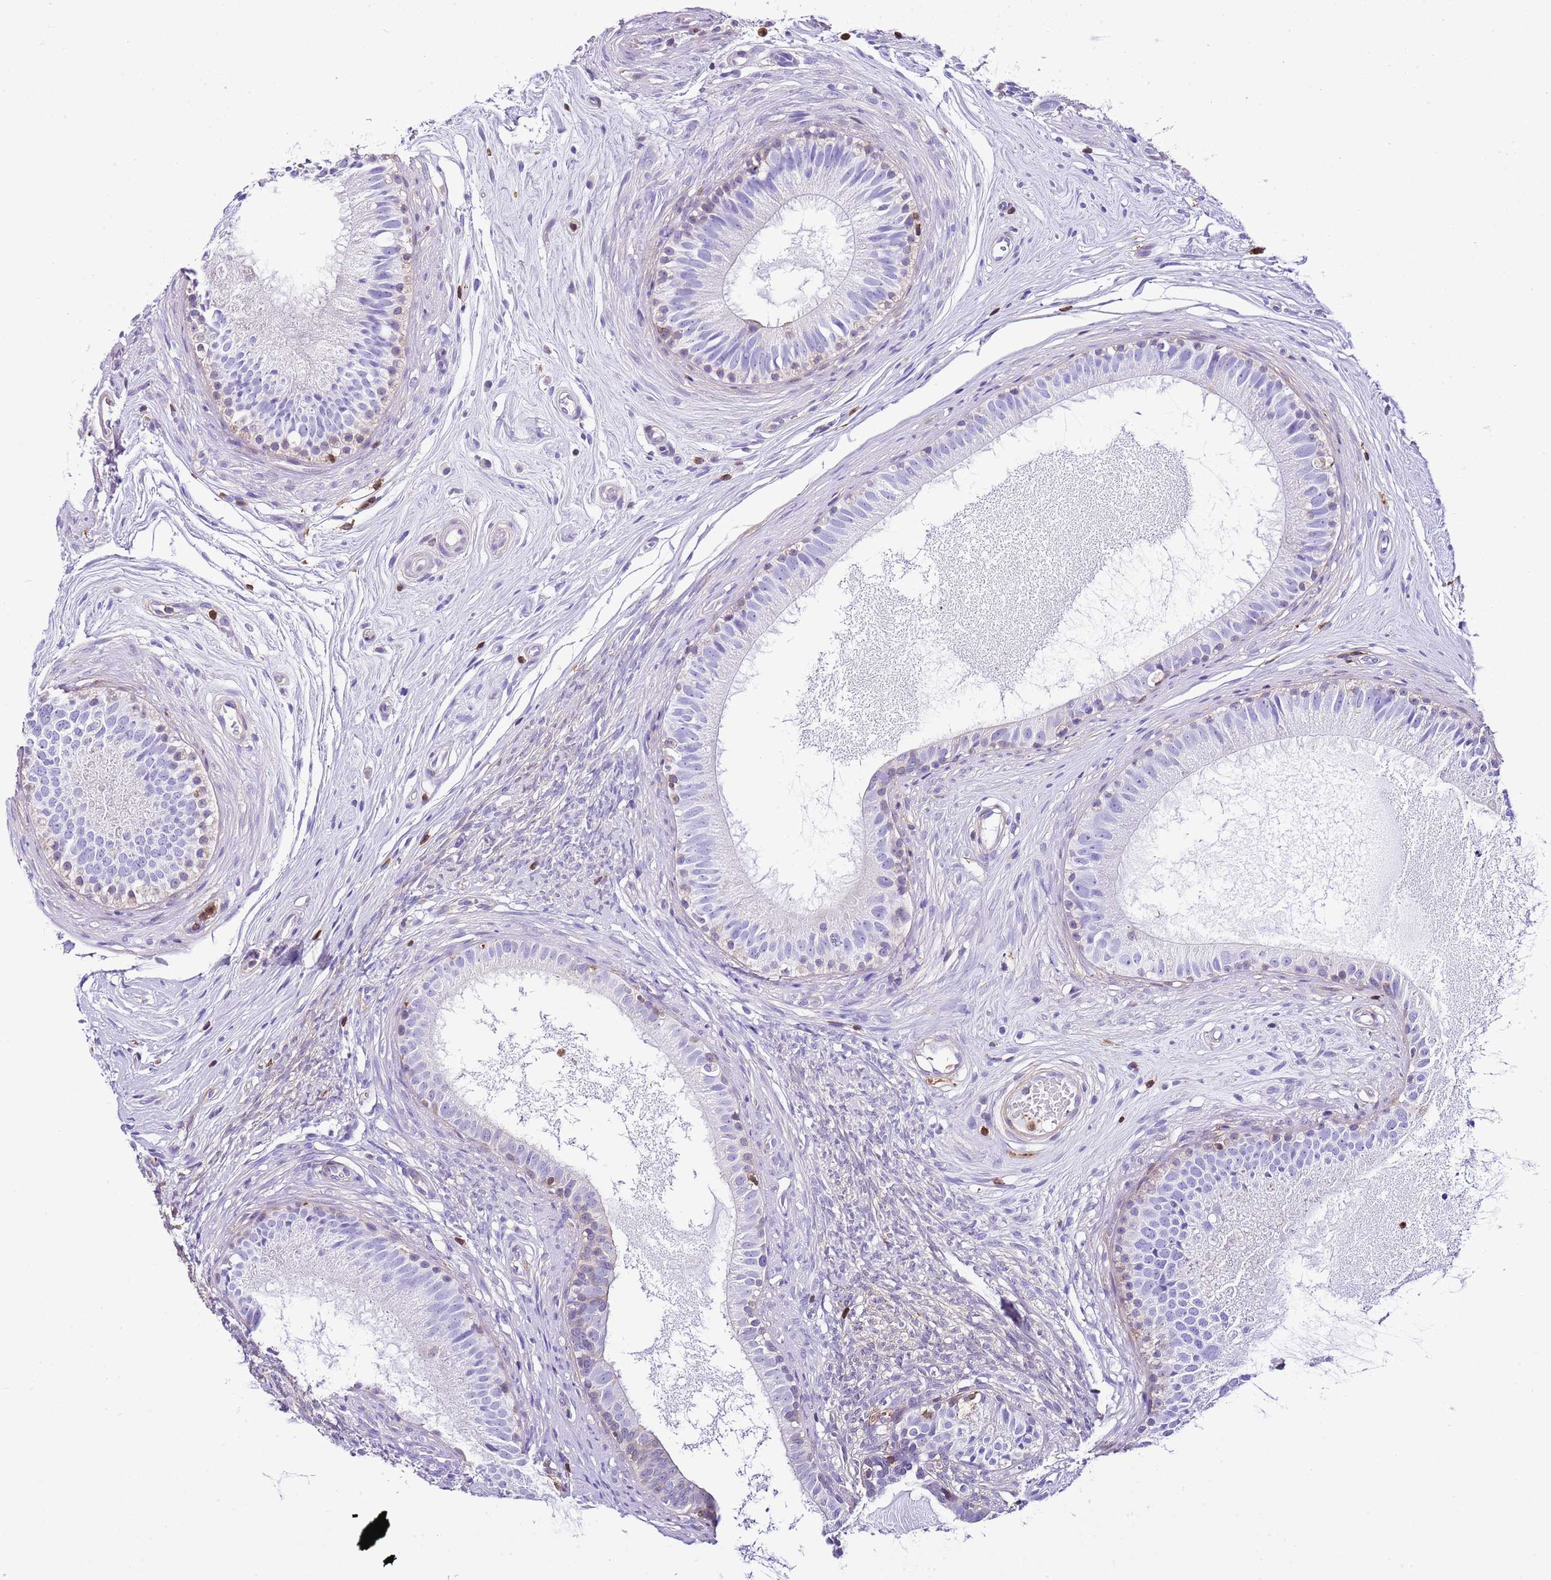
{"staining": {"intensity": "weak", "quantity": "<25%", "location": "cytoplasmic/membranous"}, "tissue": "epididymis", "cell_type": "Glandular cells", "image_type": "normal", "snomed": [{"axis": "morphology", "description": "Normal tissue, NOS"}, {"axis": "topography", "description": "Epididymis"}], "caption": "Photomicrograph shows no significant protein staining in glandular cells of normal epididymis.", "gene": "CNN2", "patient": {"sex": "male", "age": 74}}